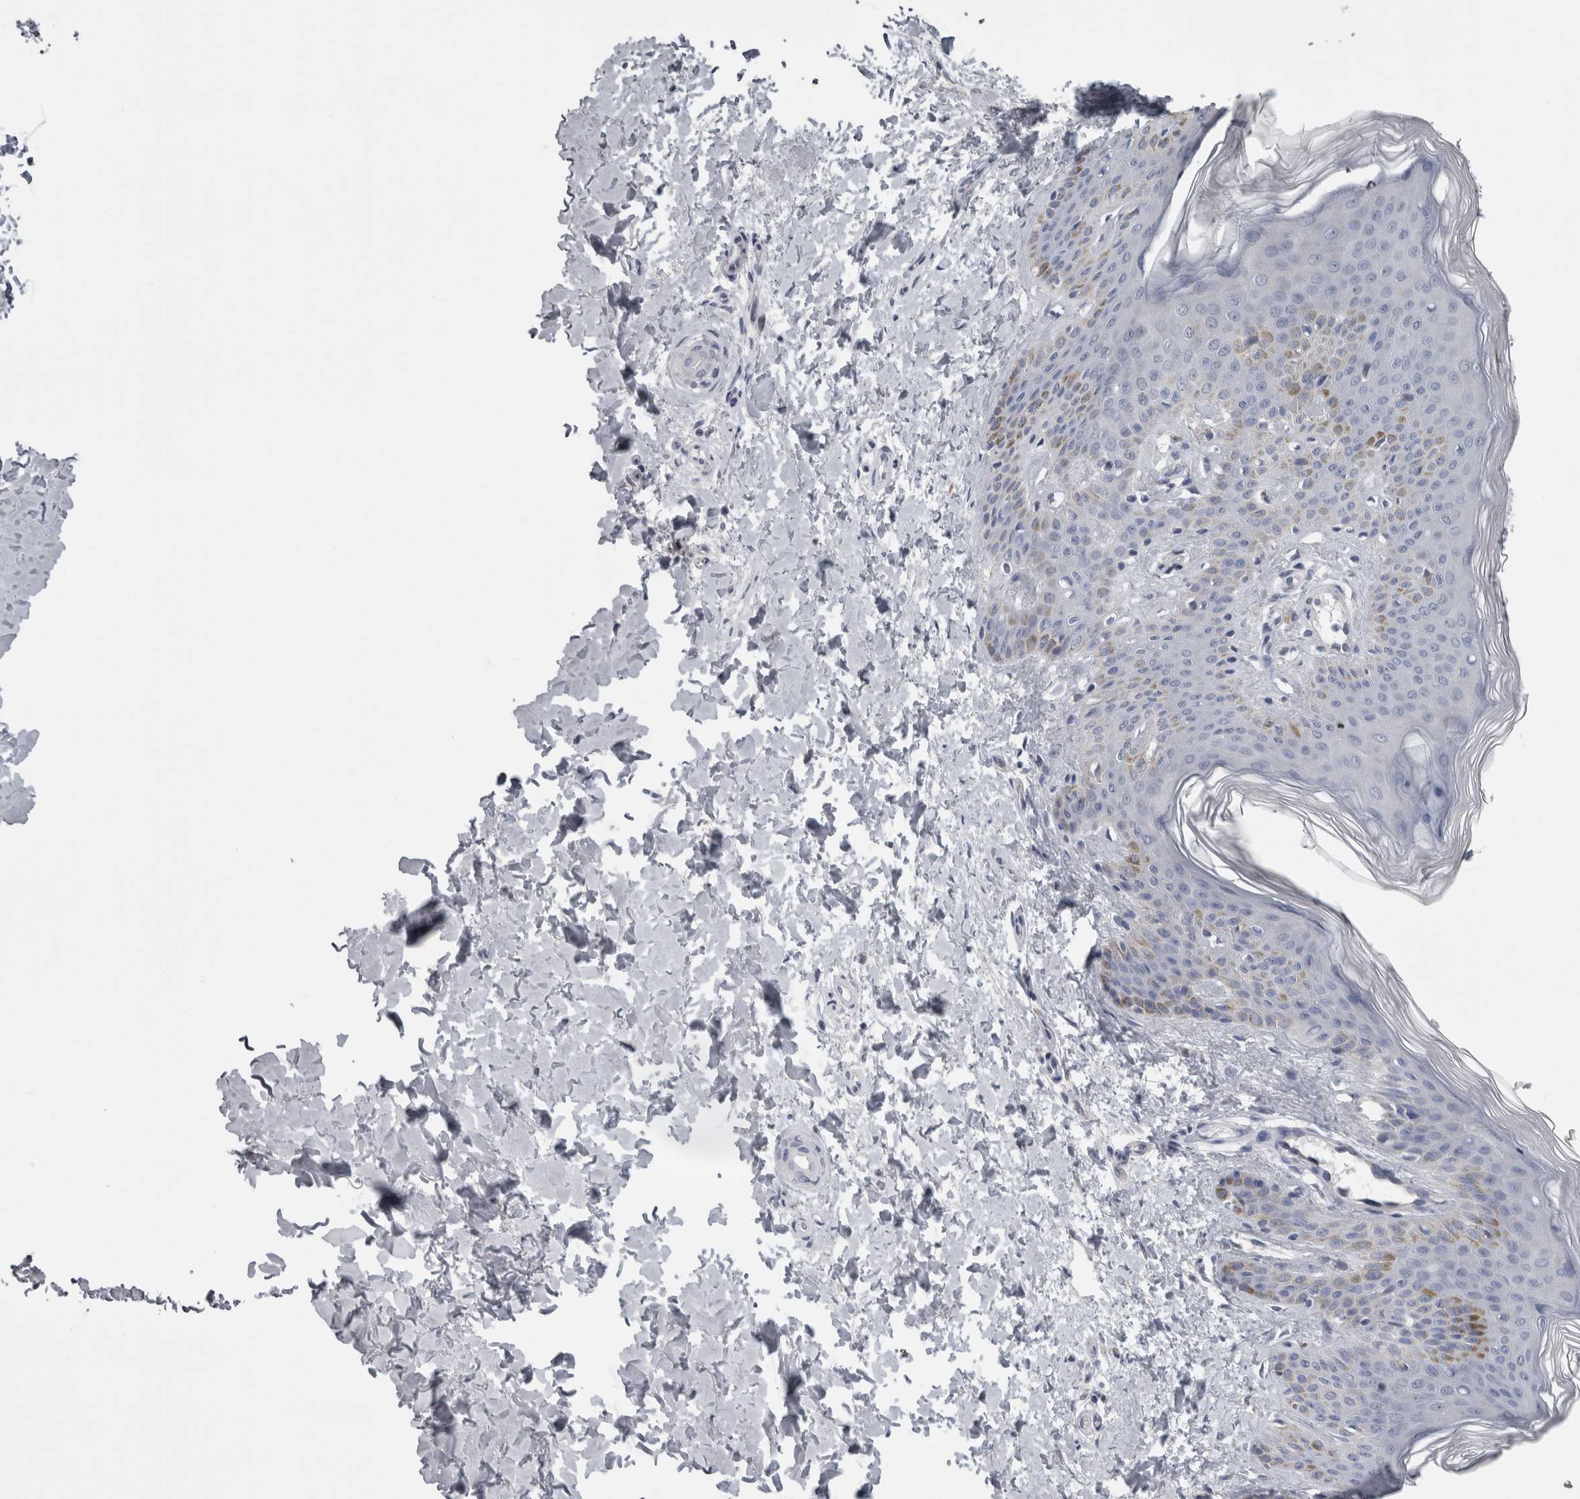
{"staining": {"intensity": "negative", "quantity": "none", "location": "none"}, "tissue": "skin", "cell_type": "Fibroblasts", "image_type": "normal", "snomed": [{"axis": "morphology", "description": "Normal tissue, NOS"}, {"axis": "morphology", "description": "Neoplasm, benign, NOS"}, {"axis": "topography", "description": "Skin"}, {"axis": "topography", "description": "Soft tissue"}], "caption": "Fibroblasts show no significant protein expression in unremarkable skin. Nuclei are stained in blue.", "gene": "TCAP", "patient": {"sex": "male", "age": 26}}